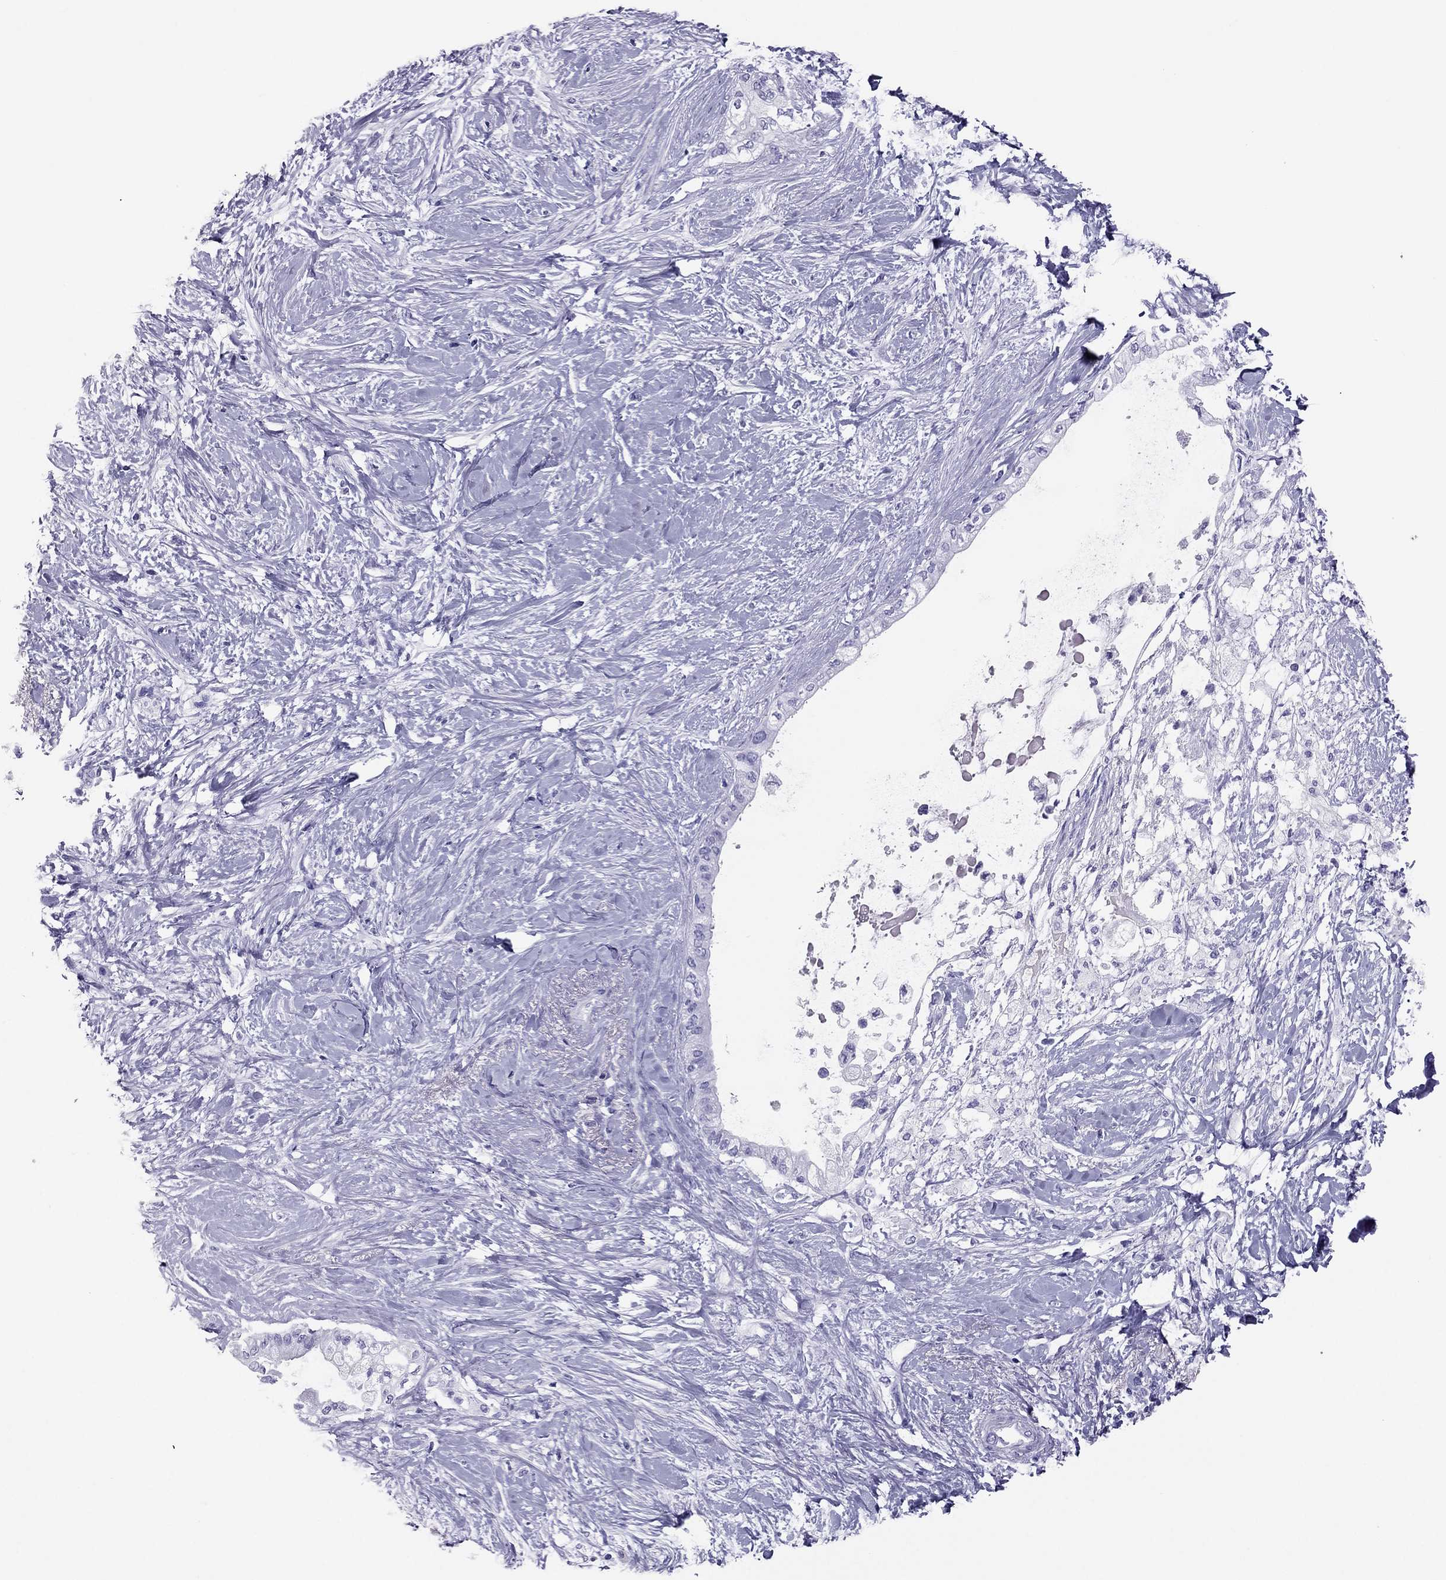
{"staining": {"intensity": "negative", "quantity": "none", "location": "none"}, "tissue": "pancreatic cancer", "cell_type": "Tumor cells", "image_type": "cancer", "snomed": [{"axis": "morphology", "description": "Normal tissue, NOS"}, {"axis": "morphology", "description": "Adenocarcinoma, NOS"}, {"axis": "topography", "description": "Pancreas"}, {"axis": "topography", "description": "Duodenum"}], "caption": "Tumor cells show no significant protein positivity in adenocarcinoma (pancreatic).", "gene": "PDE6A", "patient": {"sex": "female", "age": 60}}